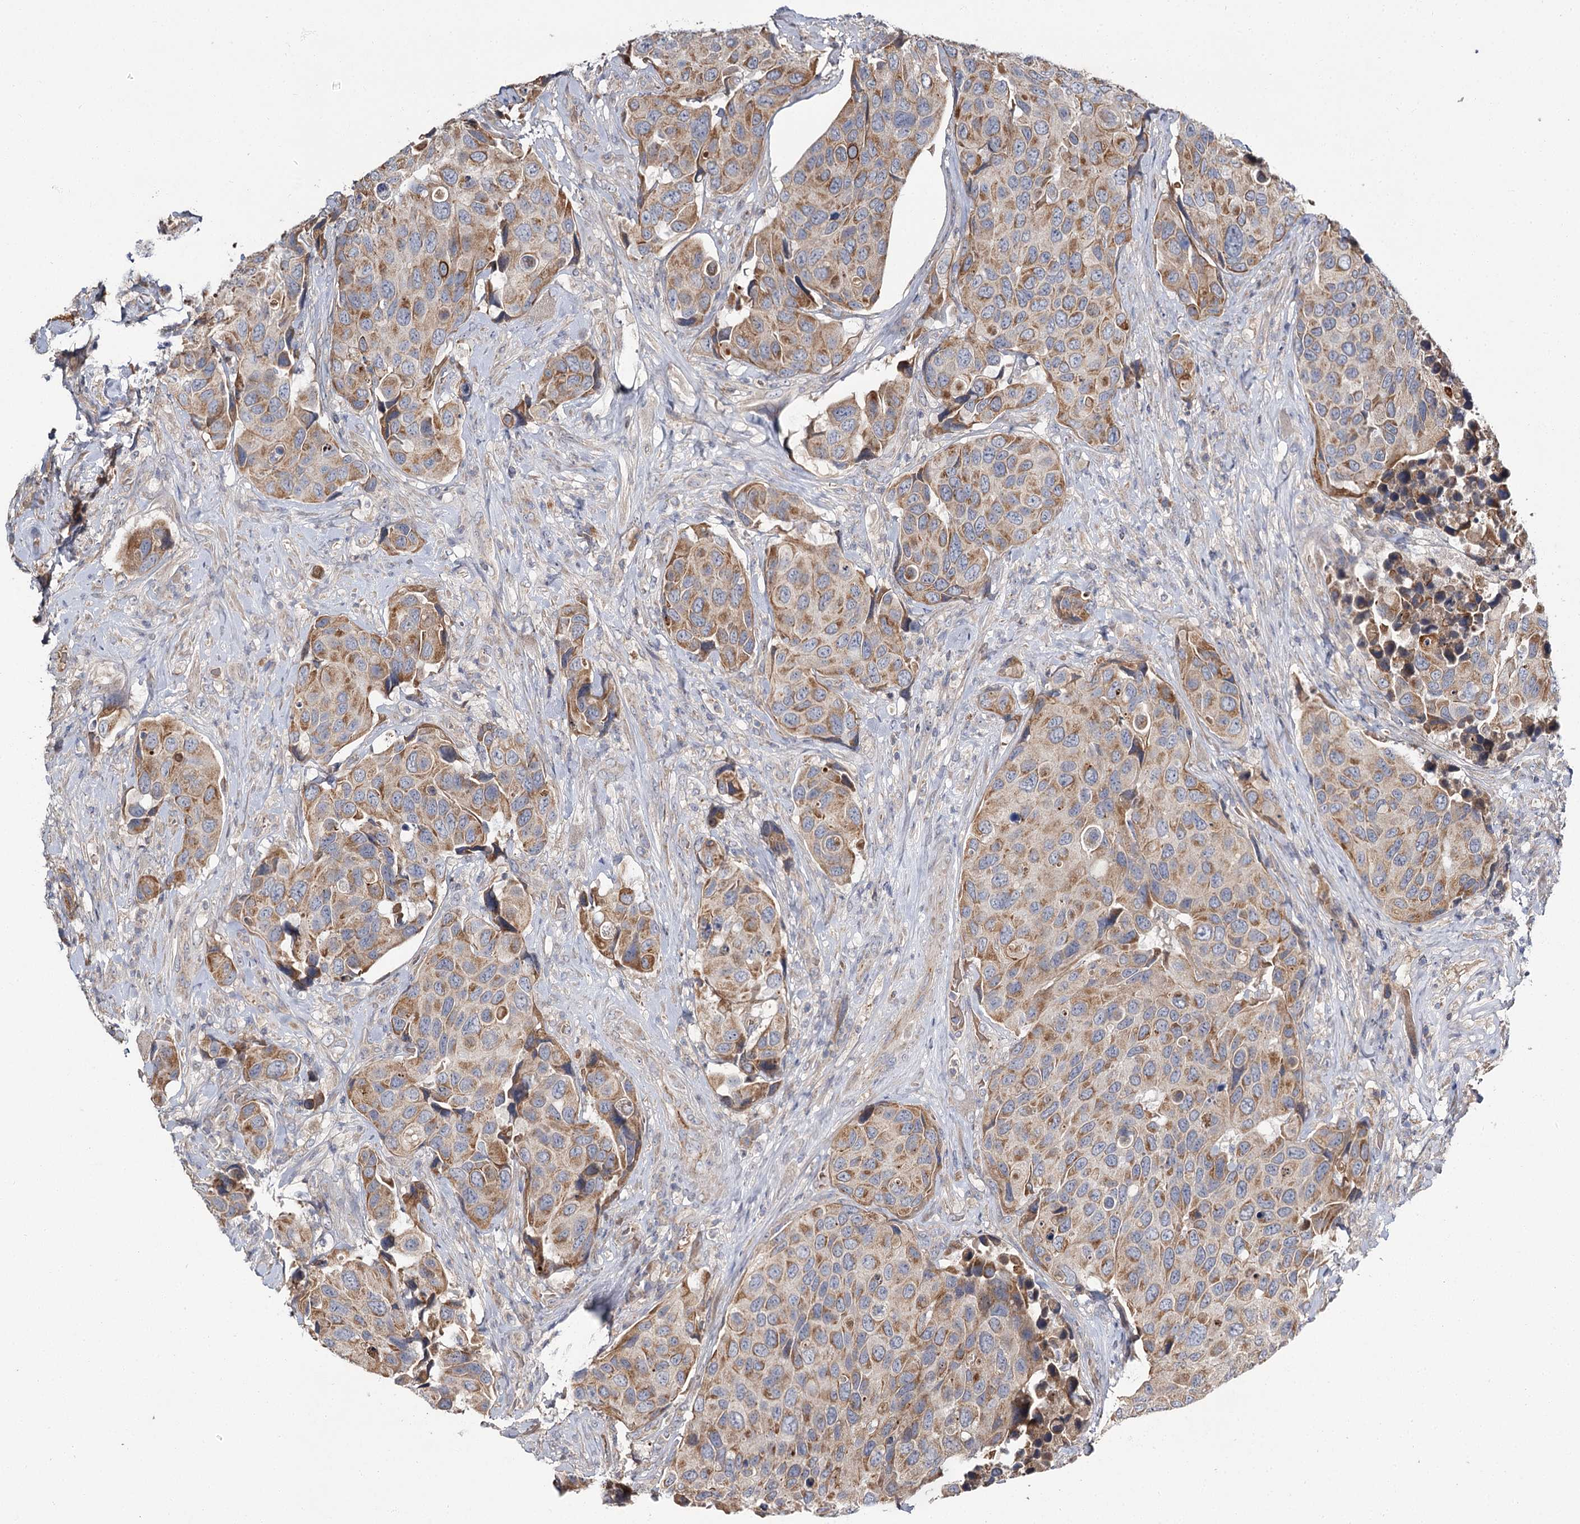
{"staining": {"intensity": "moderate", "quantity": ">75%", "location": "cytoplasmic/membranous"}, "tissue": "urothelial cancer", "cell_type": "Tumor cells", "image_type": "cancer", "snomed": [{"axis": "morphology", "description": "Urothelial carcinoma, High grade"}, {"axis": "topography", "description": "Urinary bladder"}], "caption": "Human urothelial carcinoma (high-grade) stained with a brown dye exhibits moderate cytoplasmic/membranous positive staining in approximately >75% of tumor cells.", "gene": "MFN1", "patient": {"sex": "male", "age": 74}}